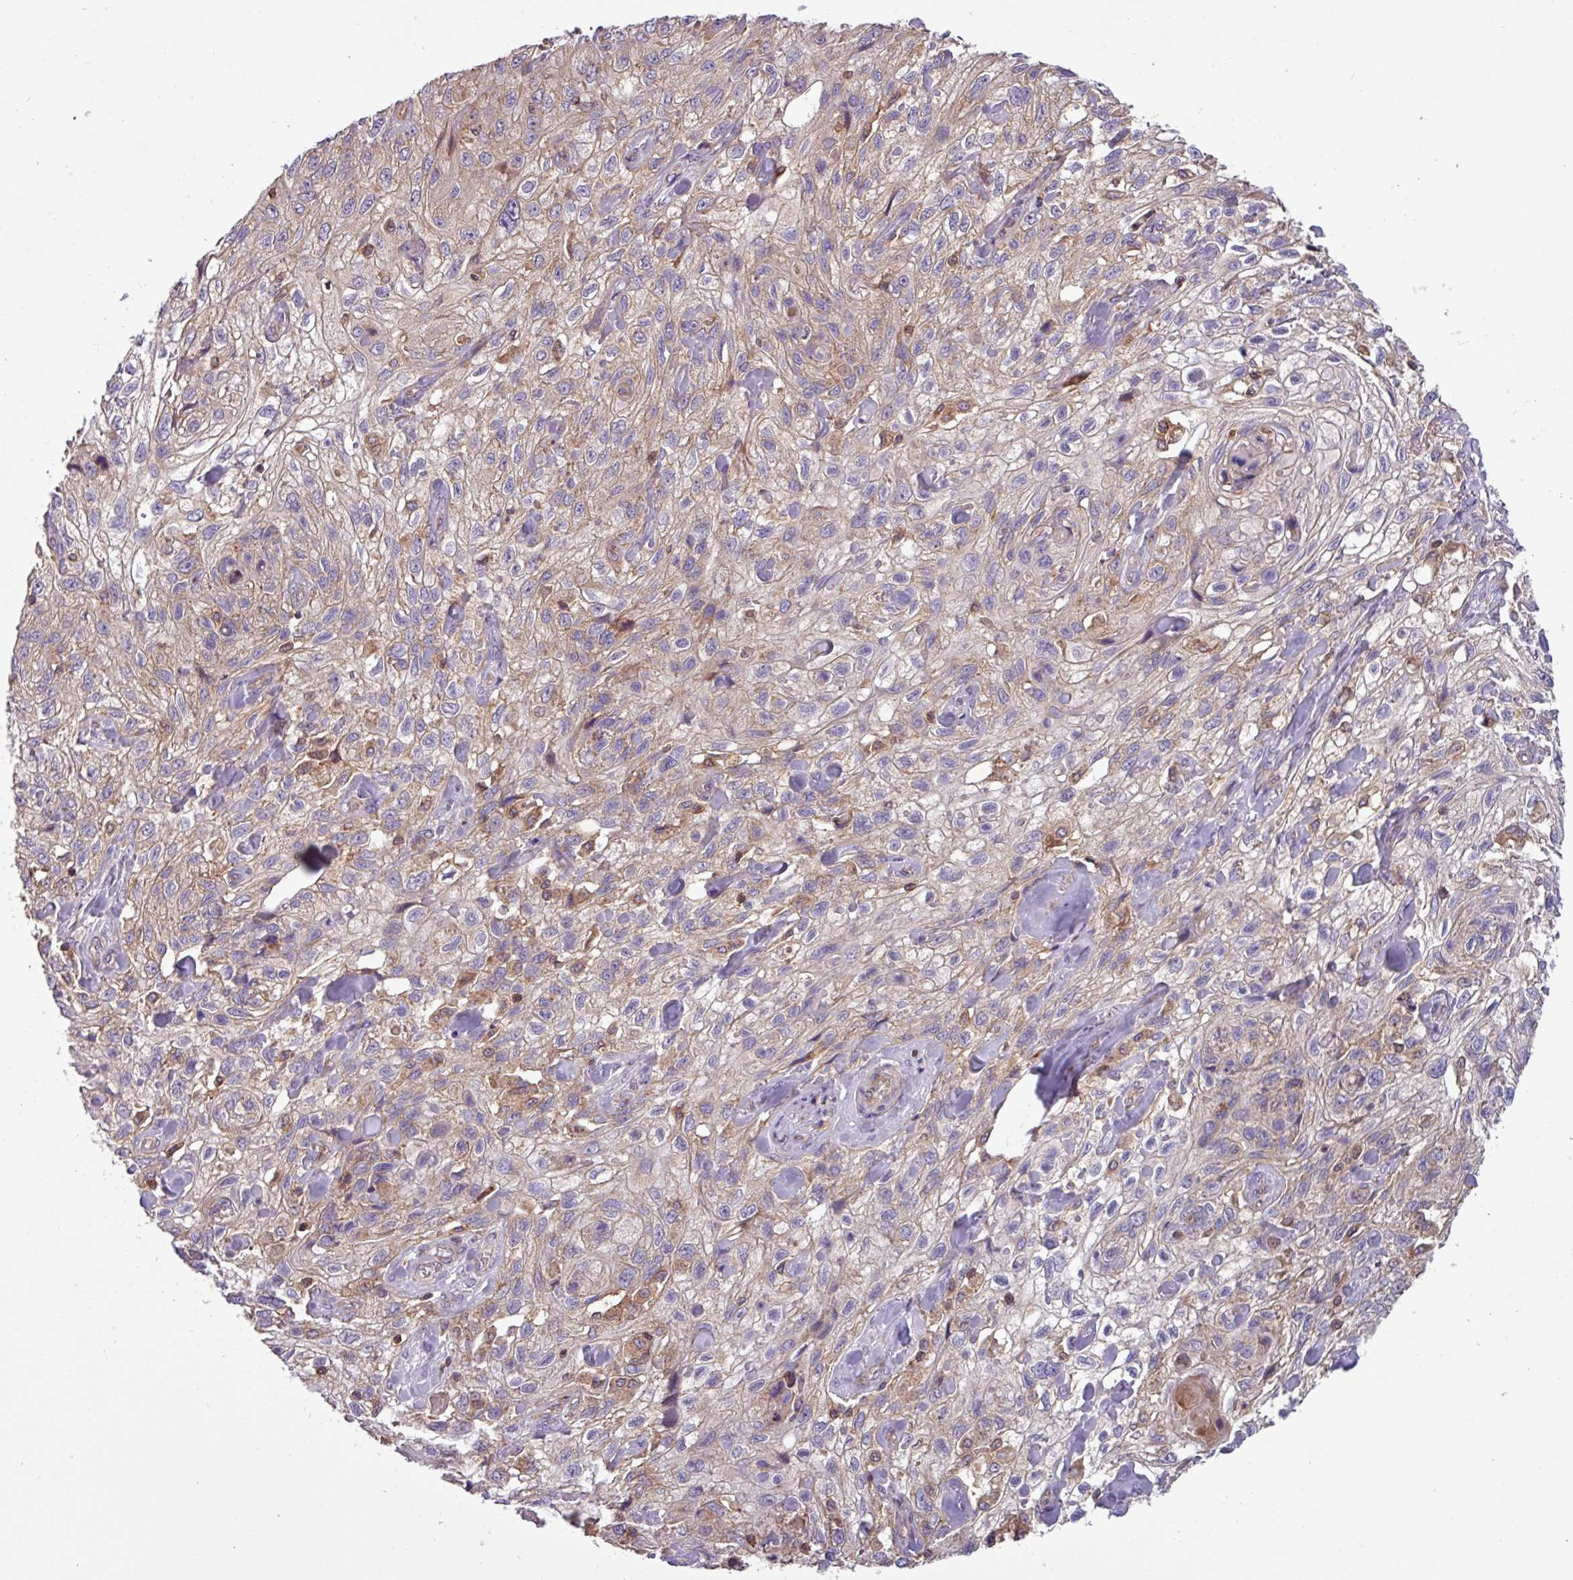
{"staining": {"intensity": "weak", "quantity": "25%-75%", "location": "cytoplasmic/membranous"}, "tissue": "skin cancer", "cell_type": "Tumor cells", "image_type": "cancer", "snomed": [{"axis": "morphology", "description": "Squamous cell carcinoma, NOS"}, {"axis": "topography", "description": "Skin"}, {"axis": "topography", "description": "Vulva"}], "caption": "IHC histopathology image of neoplastic tissue: human squamous cell carcinoma (skin) stained using immunohistochemistry displays low levels of weak protein expression localized specifically in the cytoplasmic/membranous of tumor cells, appearing as a cytoplasmic/membranous brown color.", "gene": "PLEKHD1", "patient": {"sex": "female", "age": 86}}